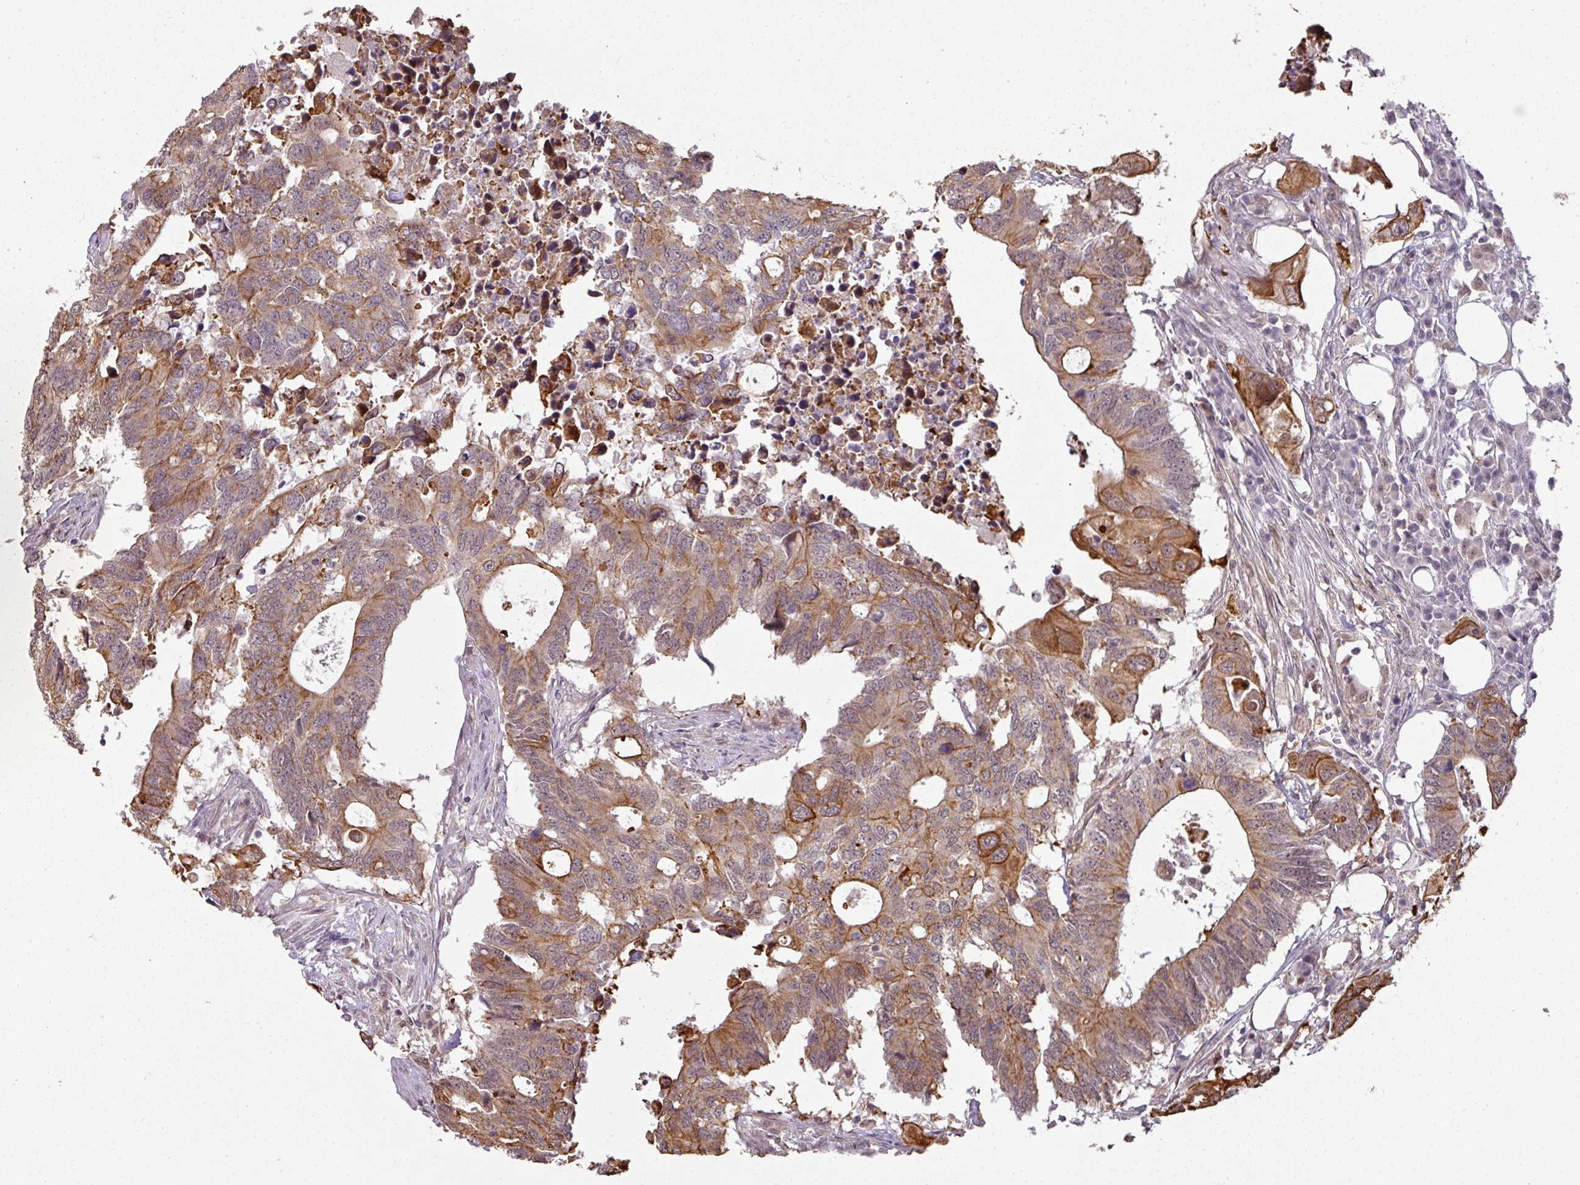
{"staining": {"intensity": "moderate", "quantity": "<25%", "location": "cytoplasmic/membranous"}, "tissue": "colorectal cancer", "cell_type": "Tumor cells", "image_type": "cancer", "snomed": [{"axis": "morphology", "description": "Adenocarcinoma, NOS"}, {"axis": "topography", "description": "Colon"}], "caption": "This is a micrograph of immunohistochemistry staining of colorectal cancer, which shows moderate expression in the cytoplasmic/membranous of tumor cells.", "gene": "GTF2H3", "patient": {"sex": "male", "age": 71}}